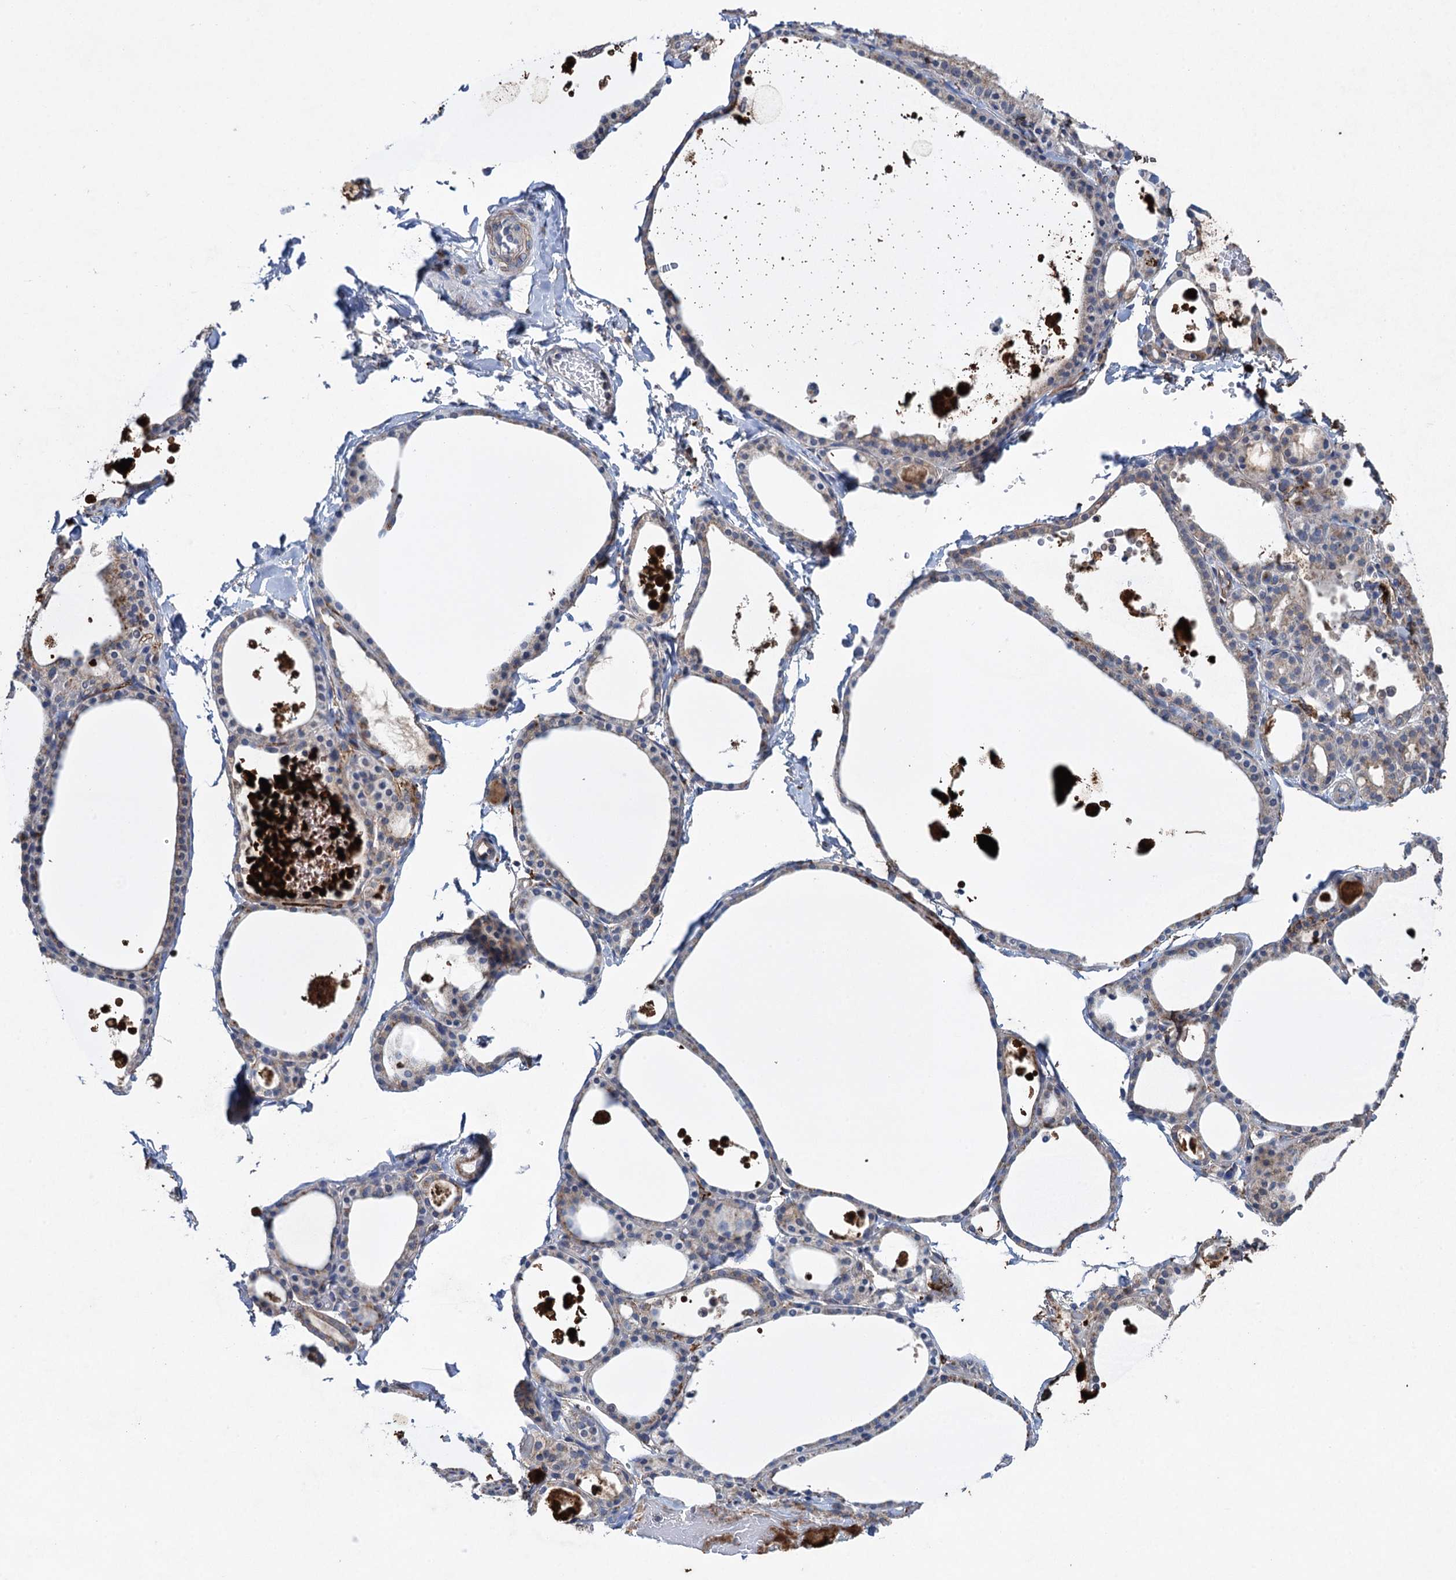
{"staining": {"intensity": "moderate", "quantity": "<25%", "location": "cytoplasmic/membranous"}, "tissue": "thyroid gland", "cell_type": "Glandular cells", "image_type": "normal", "snomed": [{"axis": "morphology", "description": "Normal tissue, NOS"}, {"axis": "topography", "description": "Thyroid gland"}], "caption": "Immunohistochemistry (IHC) (DAB (3,3'-diaminobenzidine)) staining of benign human thyroid gland displays moderate cytoplasmic/membranous protein expression in about <25% of glandular cells. (DAB (3,3'-diaminobenzidine) = brown stain, brightfield microscopy at high magnification).", "gene": "TXNDC11", "patient": {"sex": "male", "age": 56}}